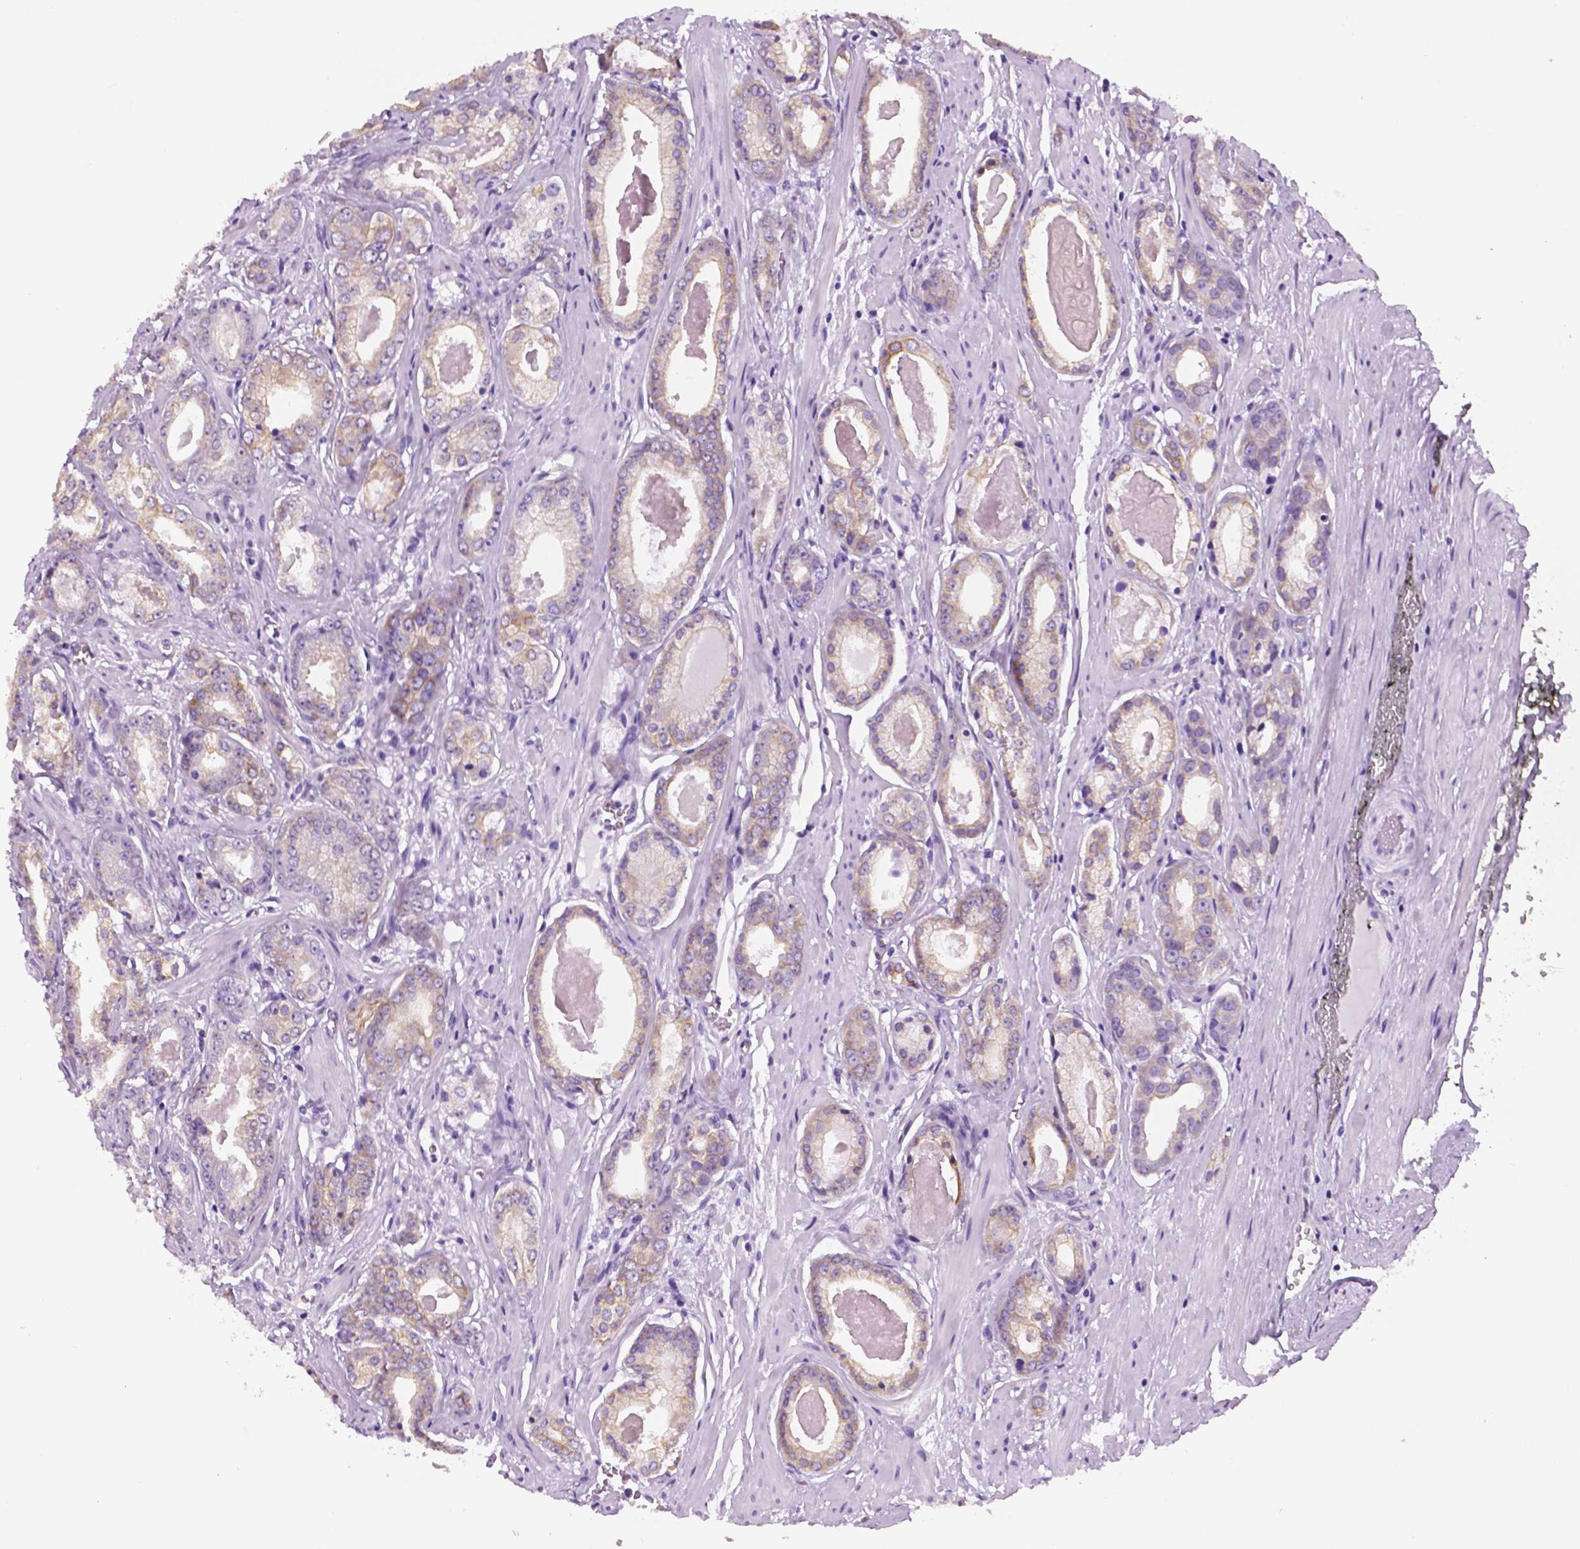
{"staining": {"intensity": "weak", "quantity": "25%-75%", "location": "cytoplasmic/membranous"}, "tissue": "prostate cancer", "cell_type": "Tumor cells", "image_type": "cancer", "snomed": [{"axis": "morphology", "description": "Adenocarcinoma, NOS"}, {"axis": "morphology", "description": "Adenocarcinoma, Low grade"}, {"axis": "topography", "description": "Prostate"}], "caption": "Weak cytoplasmic/membranous positivity for a protein is appreciated in about 25%-75% of tumor cells of adenocarcinoma (prostate) using immunohistochemistry (IHC).", "gene": "PPL", "patient": {"sex": "male", "age": 64}}